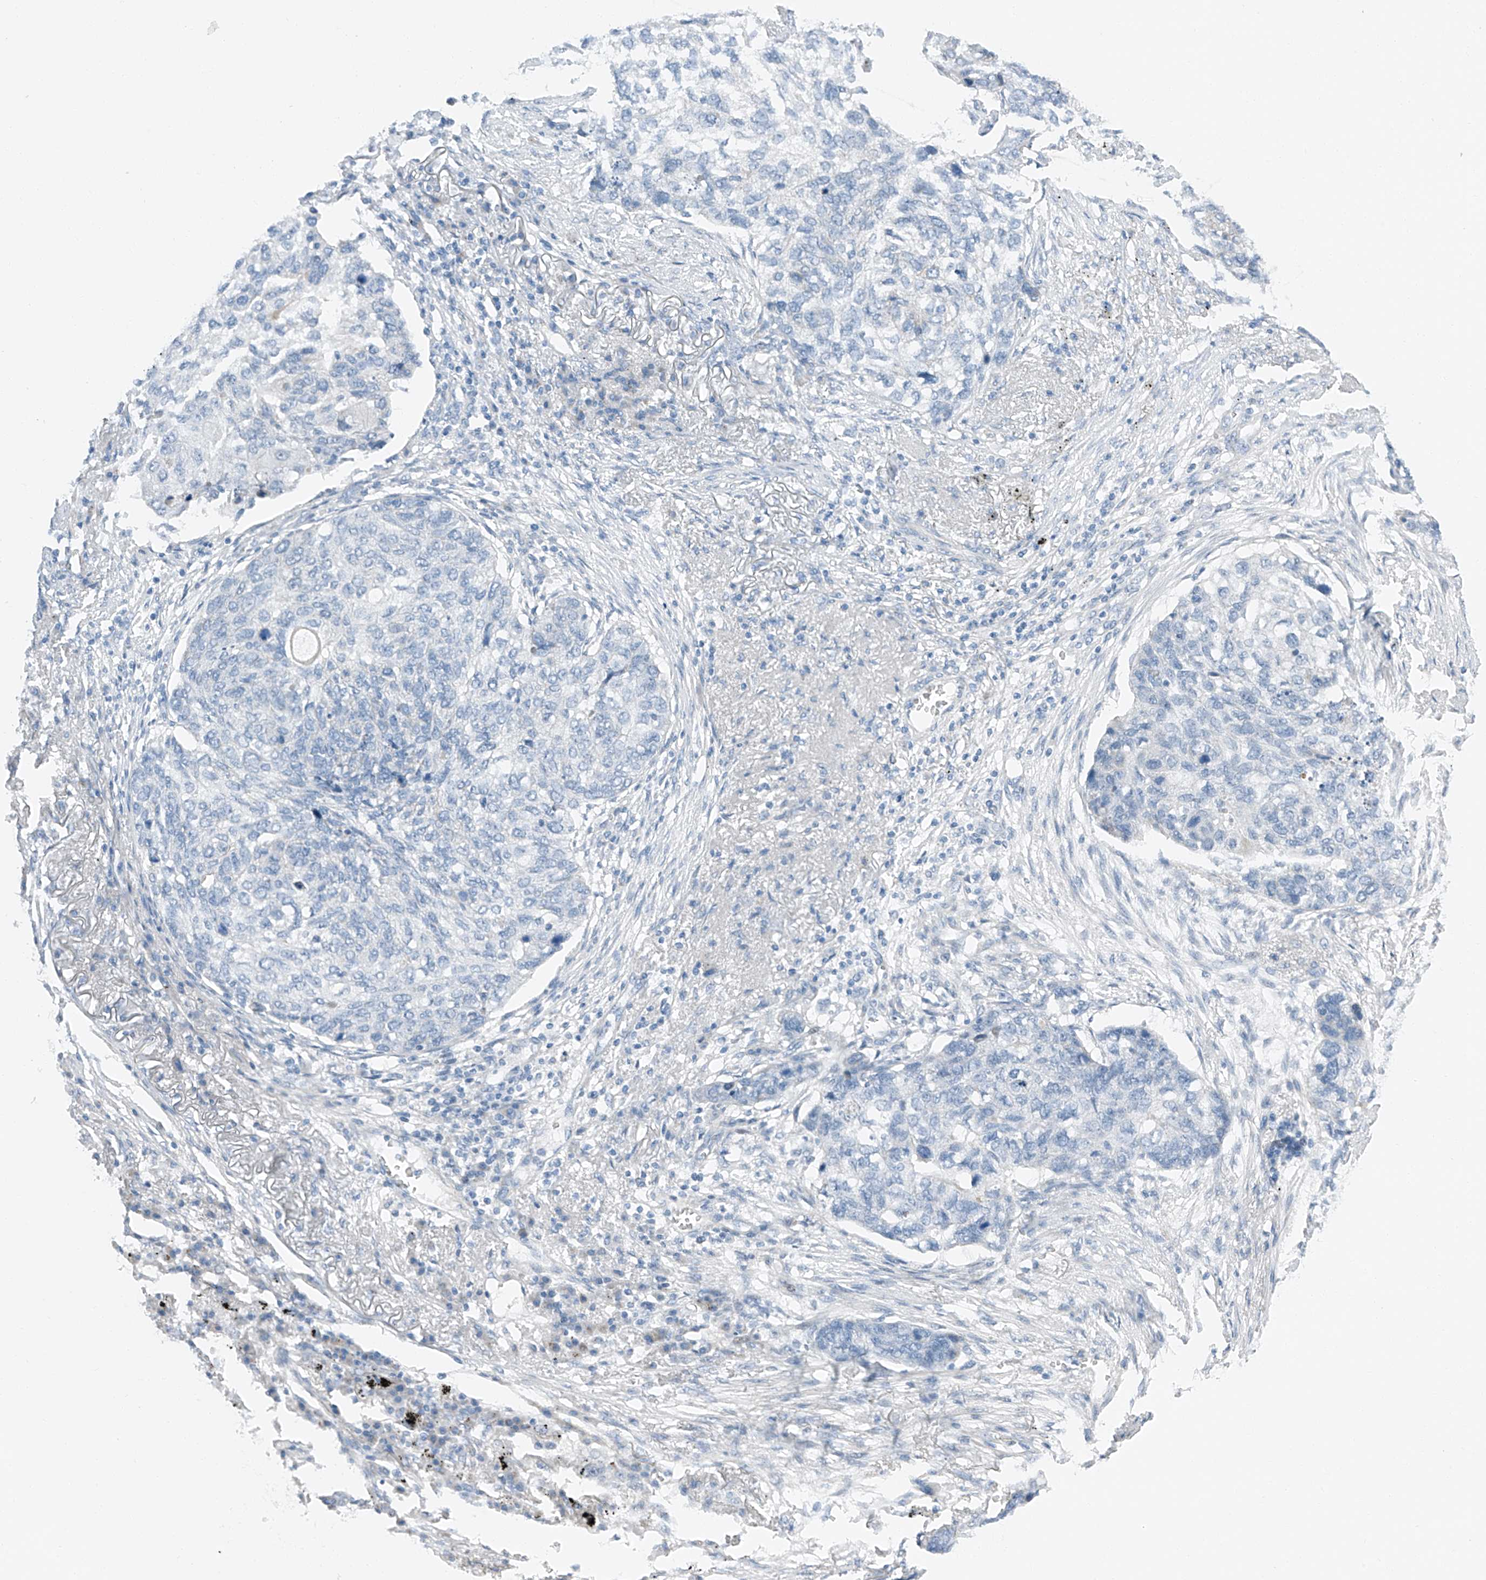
{"staining": {"intensity": "negative", "quantity": "none", "location": "none"}, "tissue": "lung cancer", "cell_type": "Tumor cells", "image_type": "cancer", "snomed": [{"axis": "morphology", "description": "Squamous cell carcinoma, NOS"}, {"axis": "topography", "description": "Lung"}], "caption": "There is no significant staining in tumor cells of lung cancer (squamous cell carcinoma).", "gene": "MDGA1", "patient": {"sex": "female", "age": 63}}